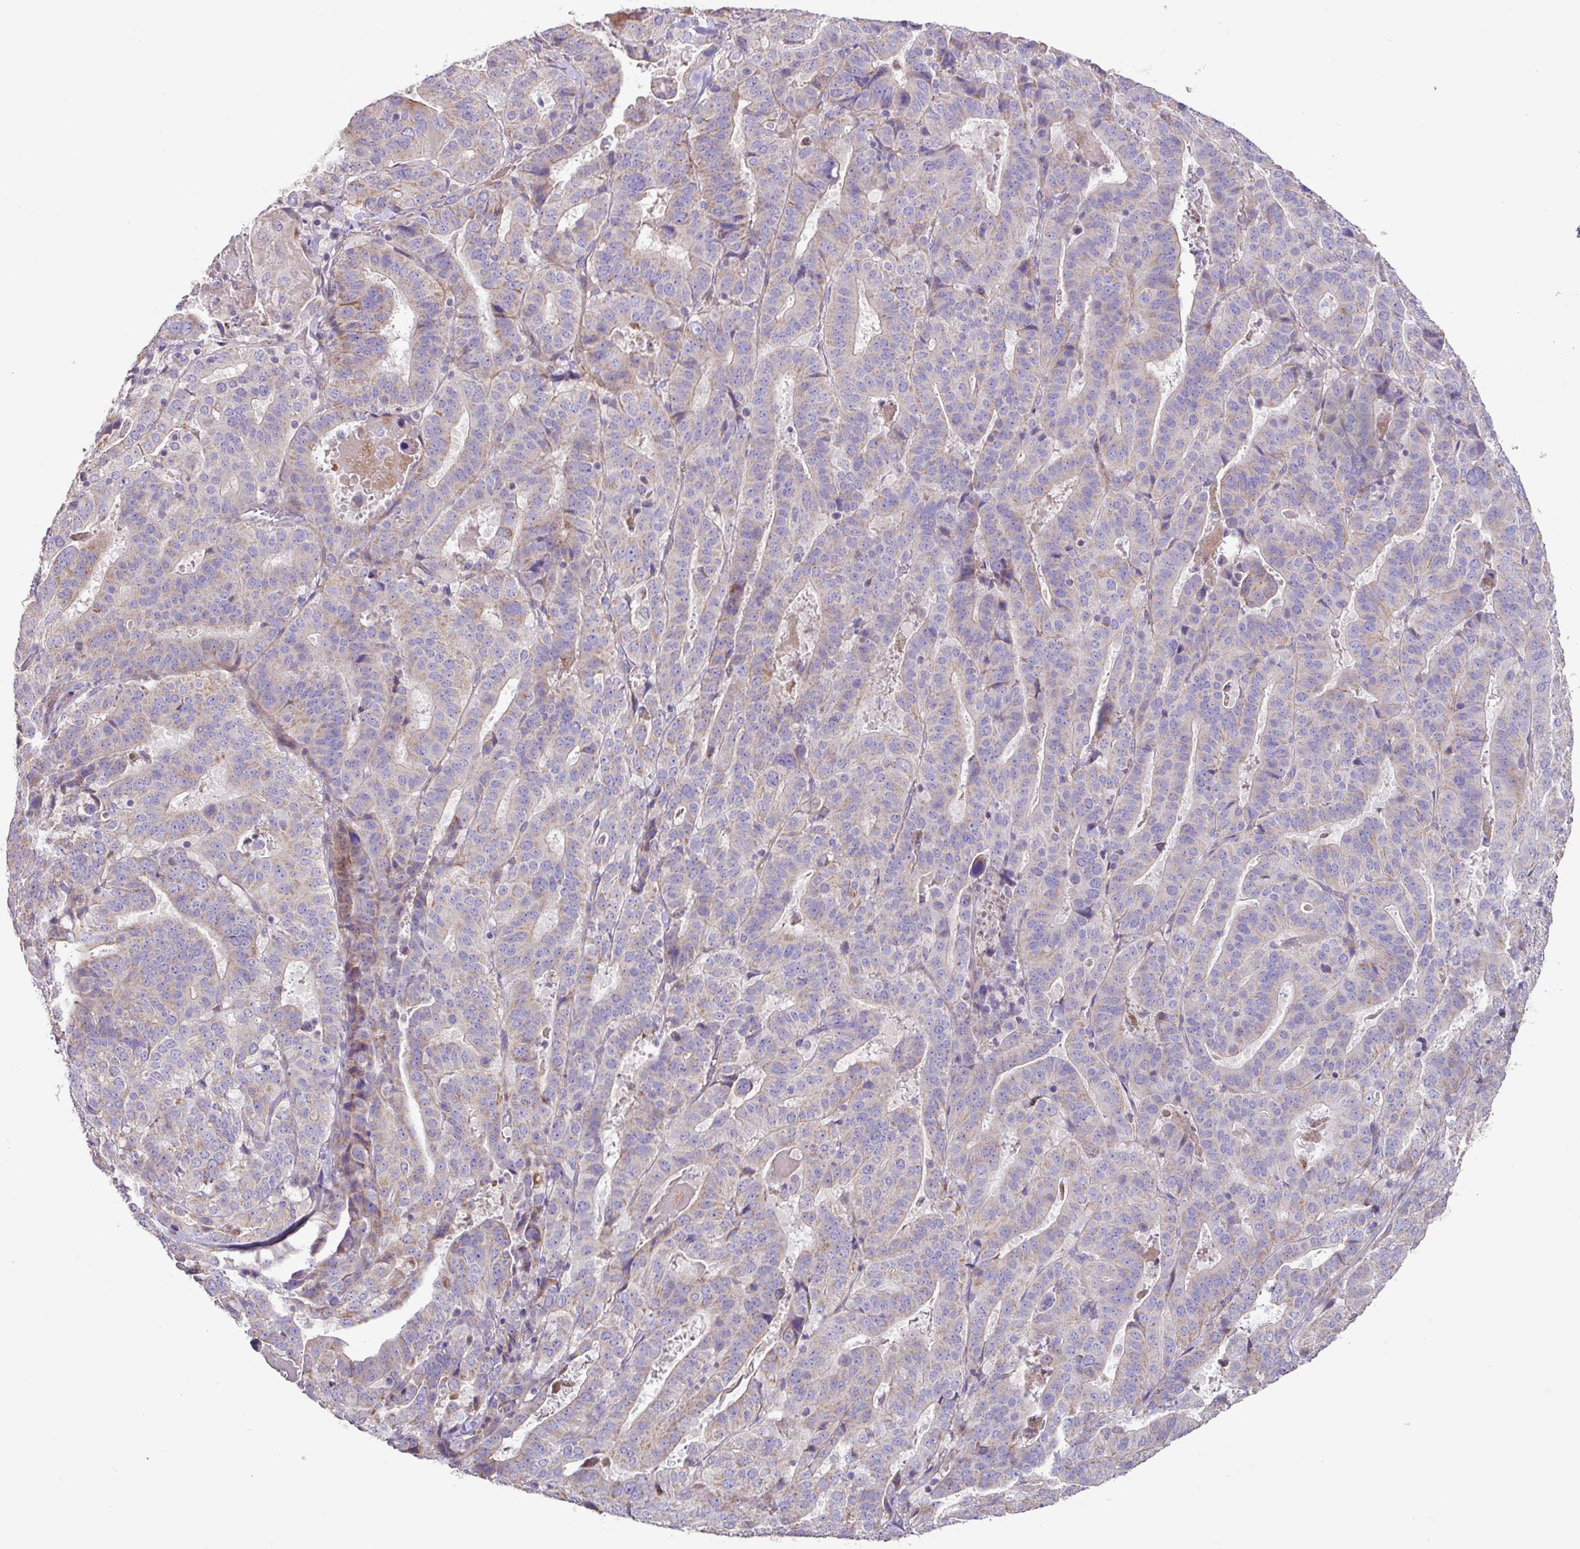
{"staining": {"intensity": "weak", "quantity": "25%-75%", "location": "cytoplasmic/membranous"}, "tissue": "stomach cancer", "cell_type": "Tumor cells", "image_type": "cancer", "snomed": [{"axis": "morphology", "description": "Adenocarcinoma, NOS"}, {"axis": "topography", "description": "Stomach"}], "caption": "There is low levels of weak cytoplasmic/membranous staining in tumor cells of stomach cancer, as demonstrated by immunohistochemical staining (brown color).", "gene": "MRRF", "patient": {"sex": "male", "age": 48}}